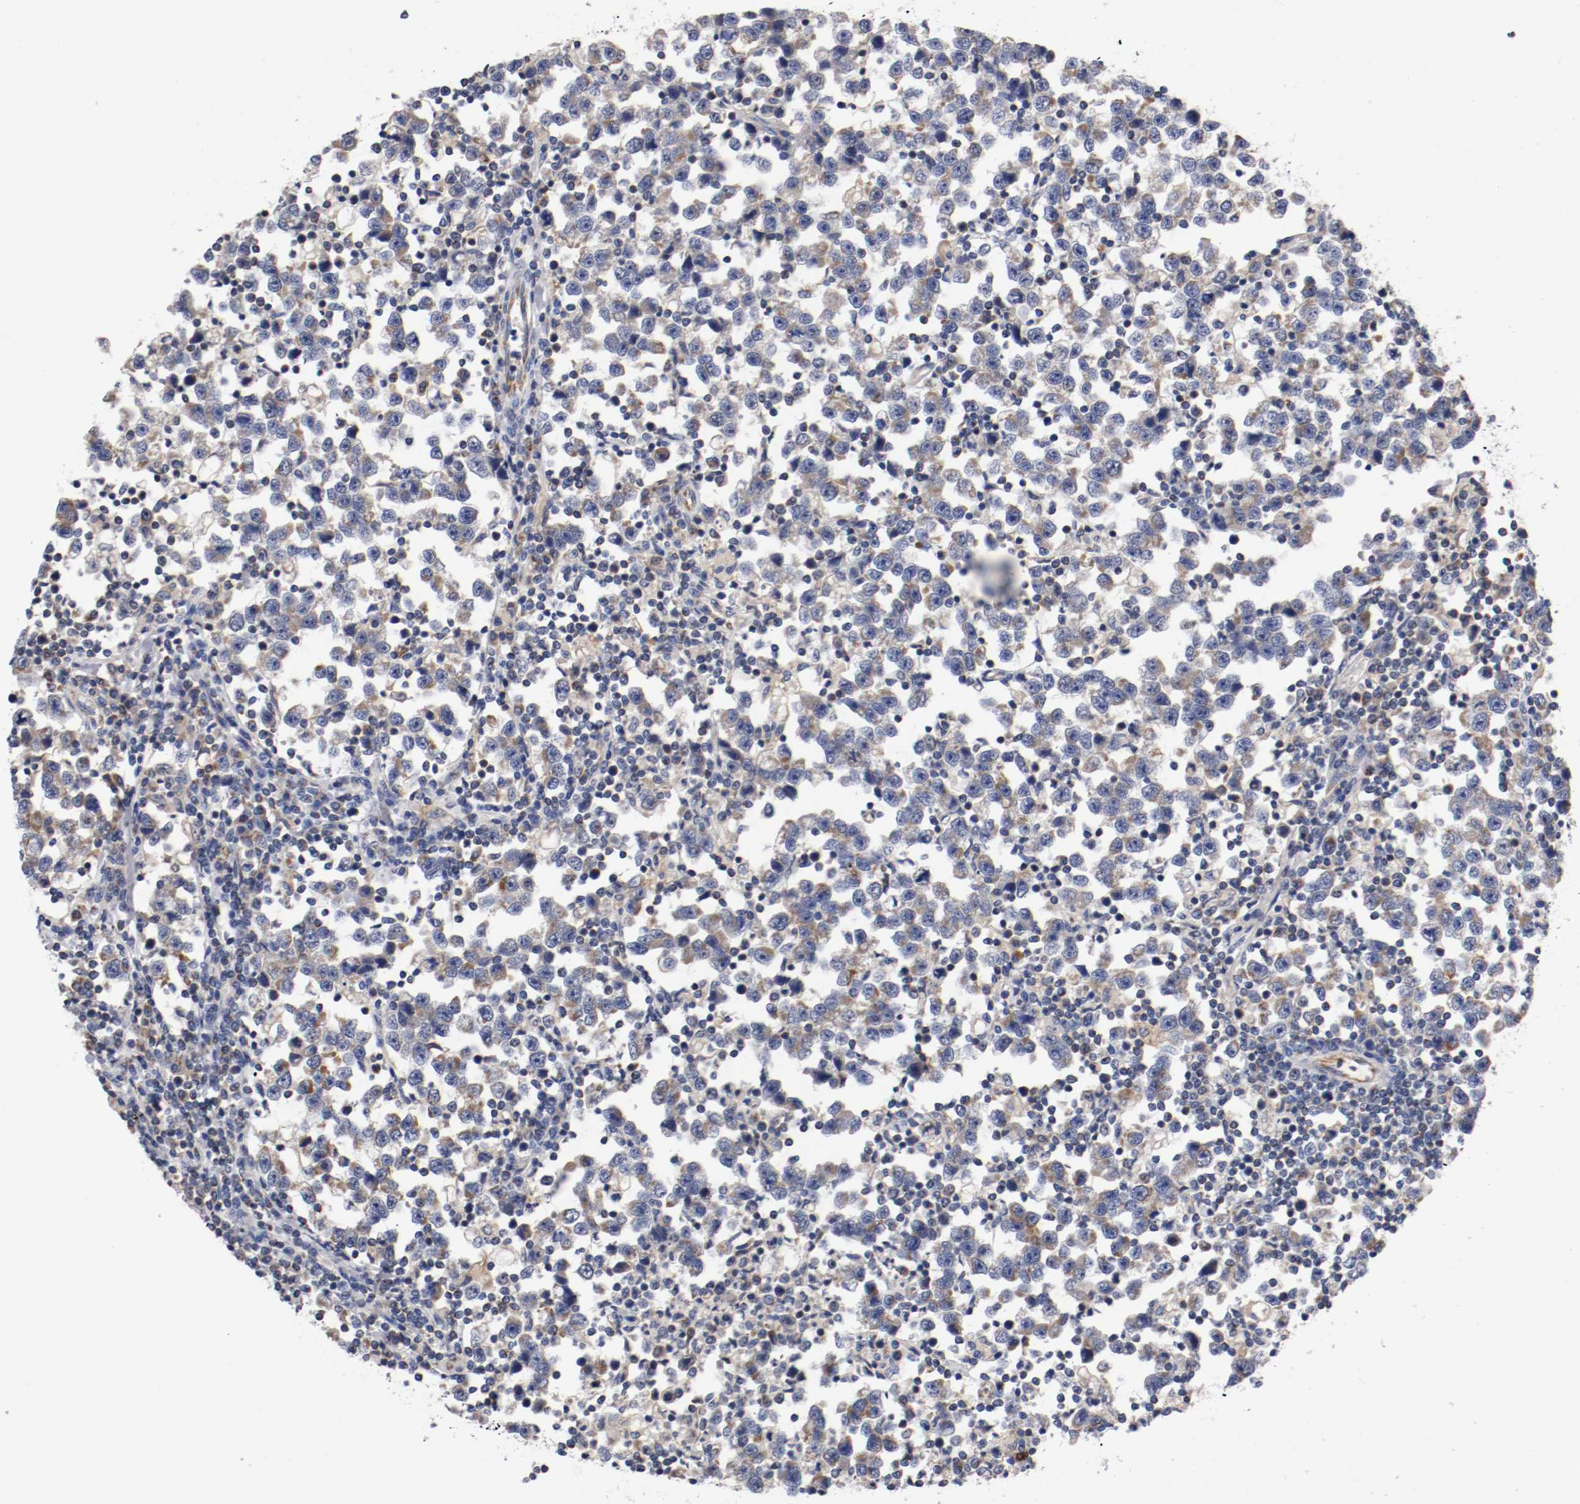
{"staining": {"intensity": "weak", "quantity": "25%-75%", "location": "cytoplasmic/membranous"}, "tissue": "testis cancer", "cell_type": "Tumor cells", "image_type": "cancer", "snomed": [{"axis": "morphology", "description": "Seminoma, NOS"}, {"axis": "topography", "description": "Testis"}], "caption": "Protein expression analysis of testis cancer demonstrates weak cytoplasmic/membranous expression in about 25%-75% of tumor cells.", "gene": "PCSK6", "patient": {"sex": "male", "age": 43}}